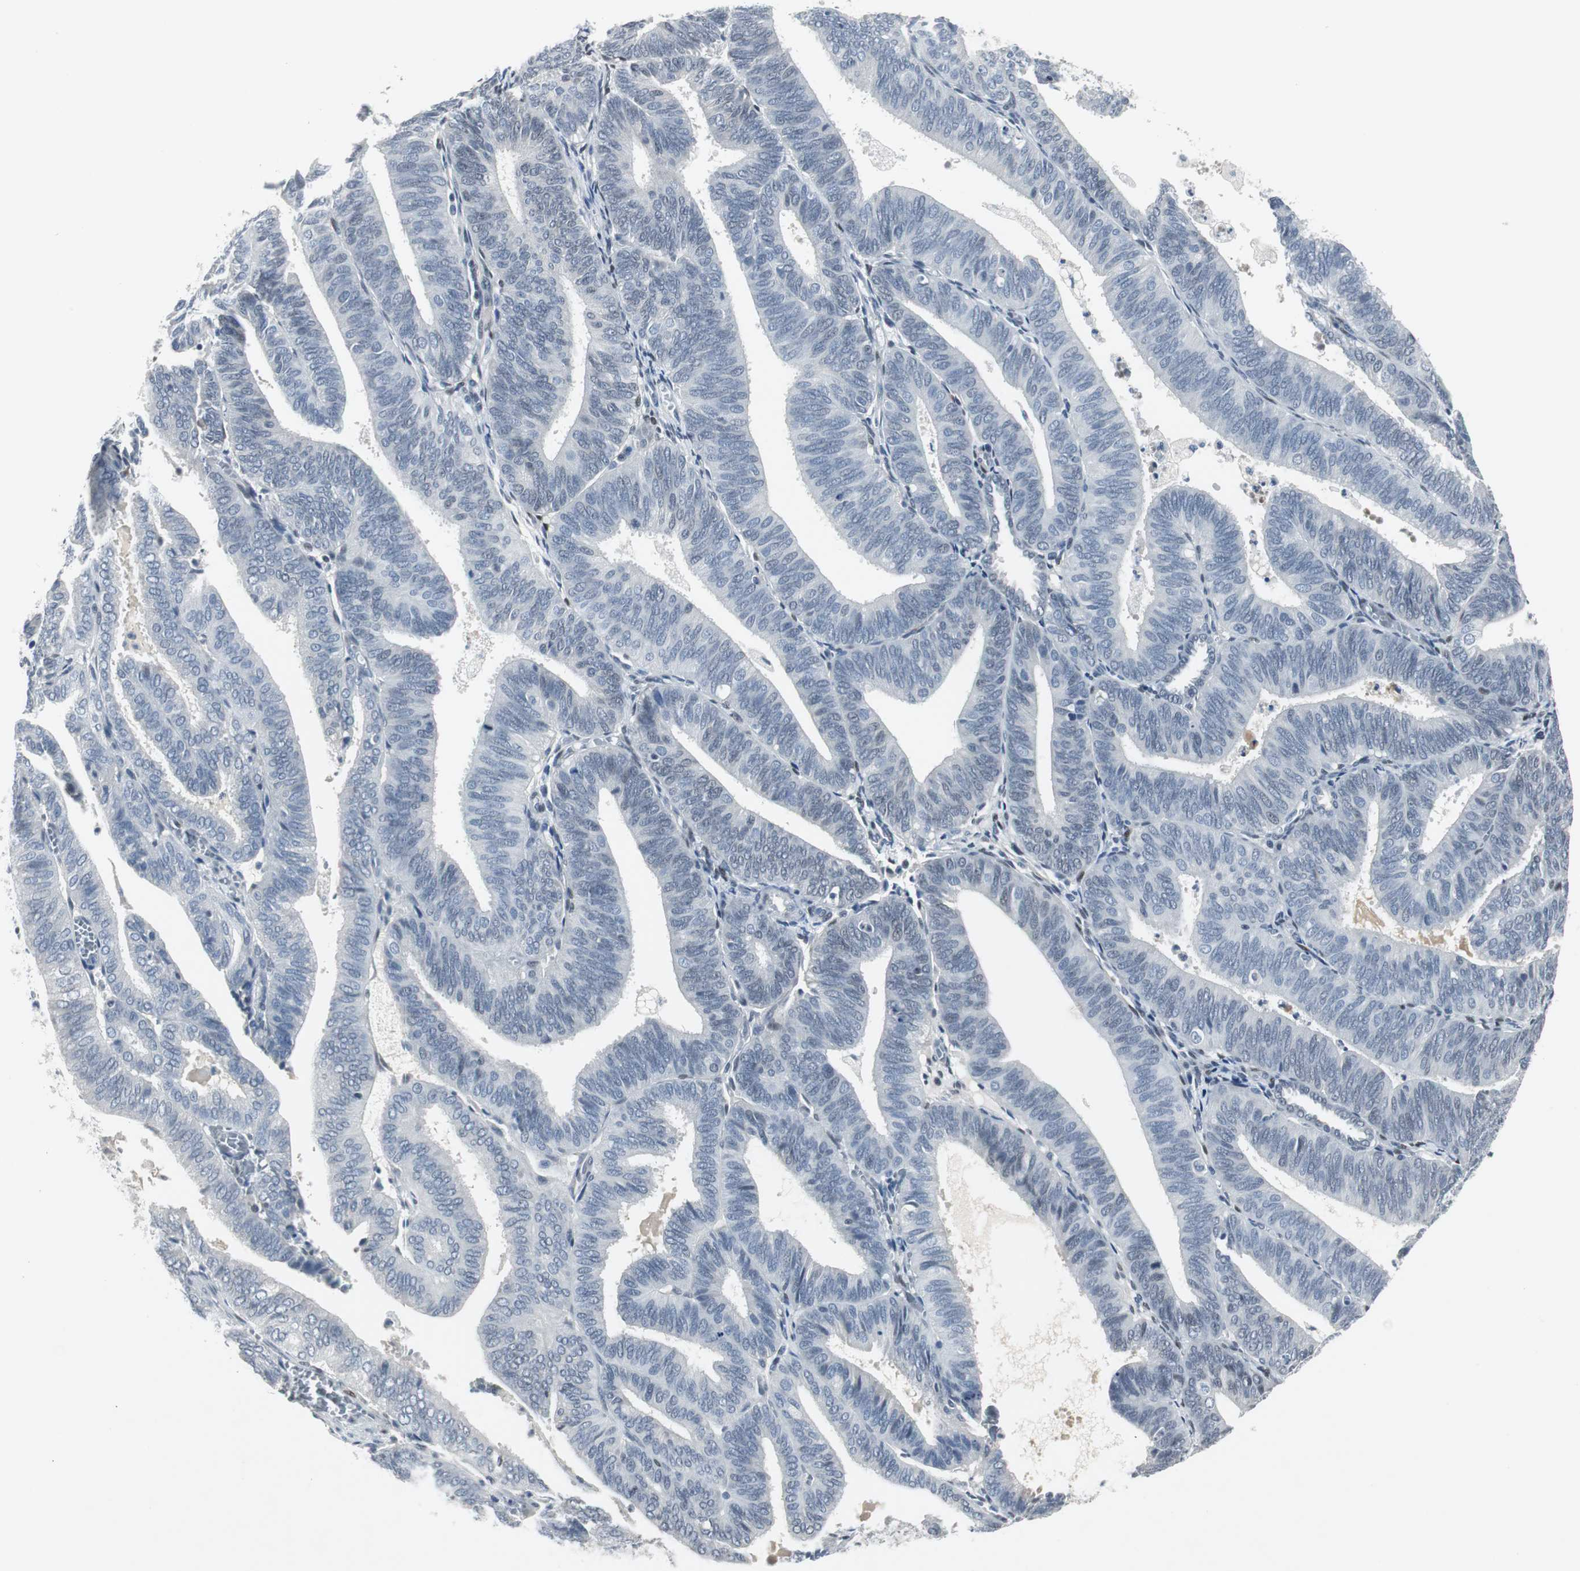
{"staining": {"intensity": "weak", "quantity": "<25%", "location": "nuclear"}, "tissue": "endometrial cancer", "cell_type": "Tumor cells", "image_type": "cancer", "snomed": [{"axis": "morphology", "description": "Adenocarcinoma, NOS"}, {"axis": "topography", "description": "Uterus"}], "caption": "A photomicrograph of endometrial cancer (adenocarcinoma) stained for a protein displays no brown staining in tumor cells.", "gene": "ELK1", "patient": {"sex": "female", "age": 60}}